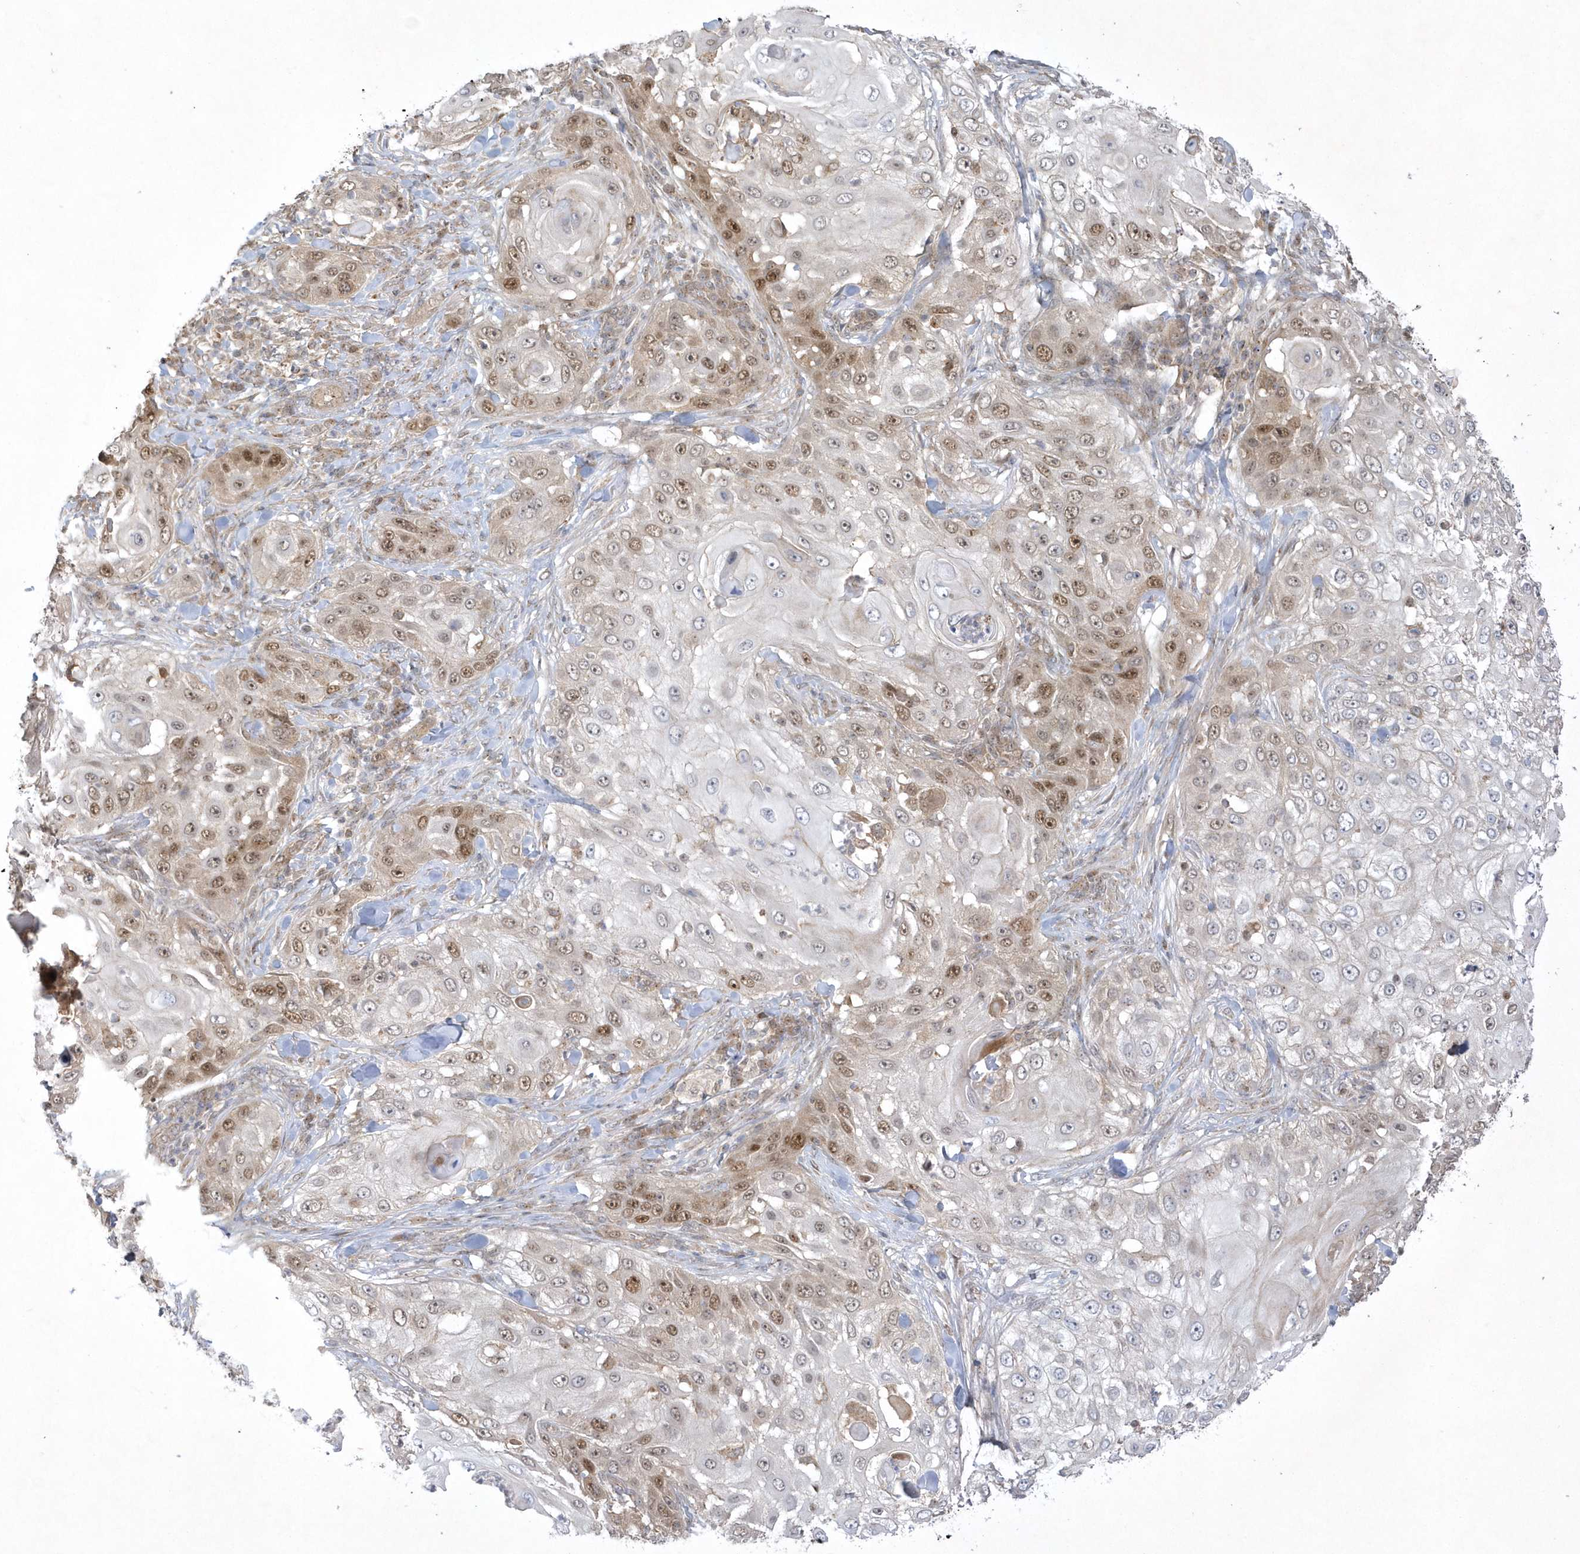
{"staining": {"intensity": "moderate", "quantity": "25%-75%", "location": "nuclear"}, "tissue": "skin cancer", "cell_type": "Tumor cells", "image_type": "cancer", "snomed": [{"axis": "morphology", "description": "Squamous cell carcinoma, NOS"}, {"axis": "topography", "description": "Skin"}], "caption": "Tumor cells display moderate nuclear expression in about 25%-75% of cells in skin cancer.", "gene": "NAF1", "patient": {"sex": "female", "age": 44}}